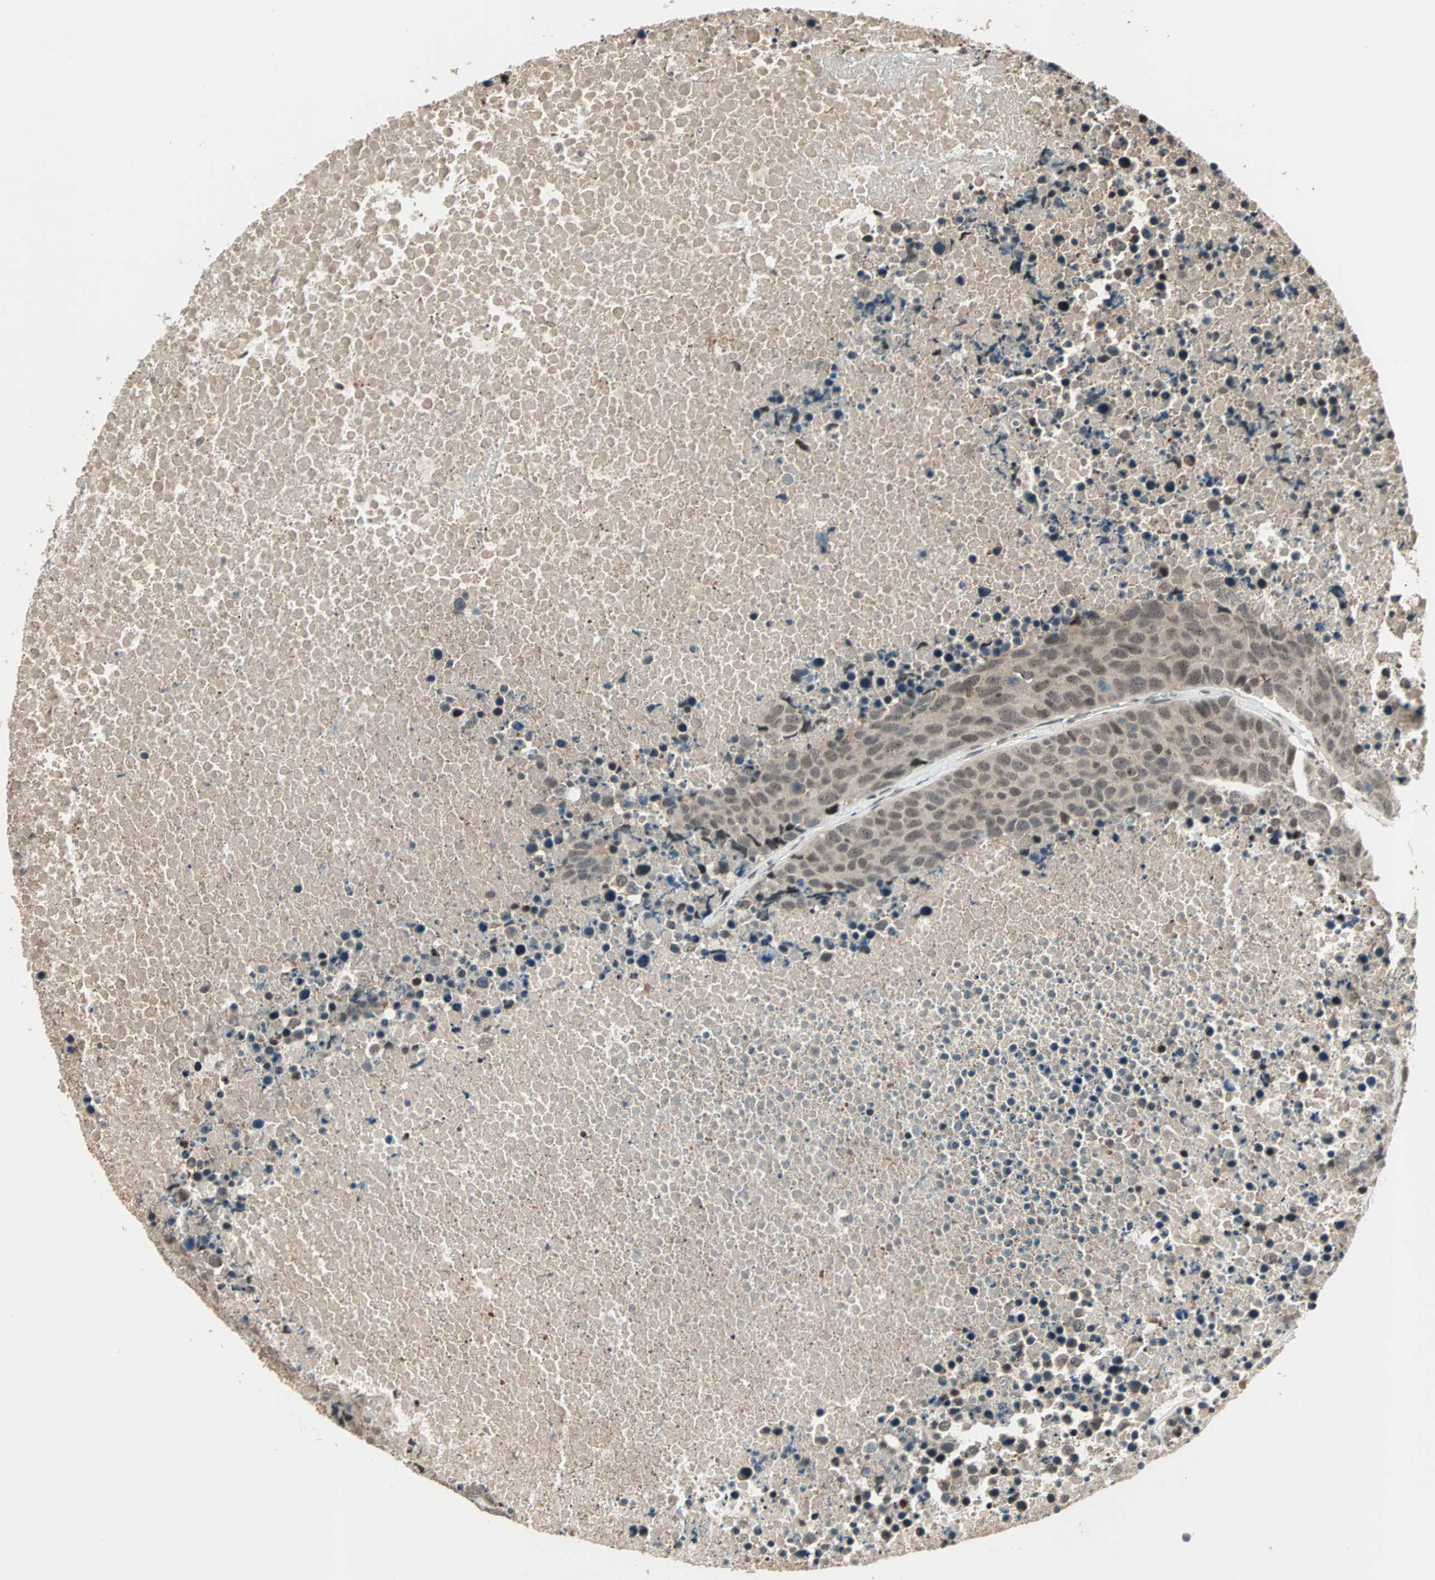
{"staining": {"intensity": "weak", "quantity": ">75%", "location": "cytoplasmic/membranous,nuclear"}, "tissue": "carcinoid", "cell_type": "Tumor cells", "image_type": "cancer", "snomed": [{"axis": "morphology", "description": "Carcinoid, malignant, NOS"}, {"axis": "topography", "description": "Lung"}], "caption": "There is low levels of weak cytoplasmic/membranous and nuclear expression in tumor cells of carcinoid, as demonstrated by immunohistochemical staining (brown color).", "gene": "ZNF701", "patient": {"sex": "male", "age": 60}}